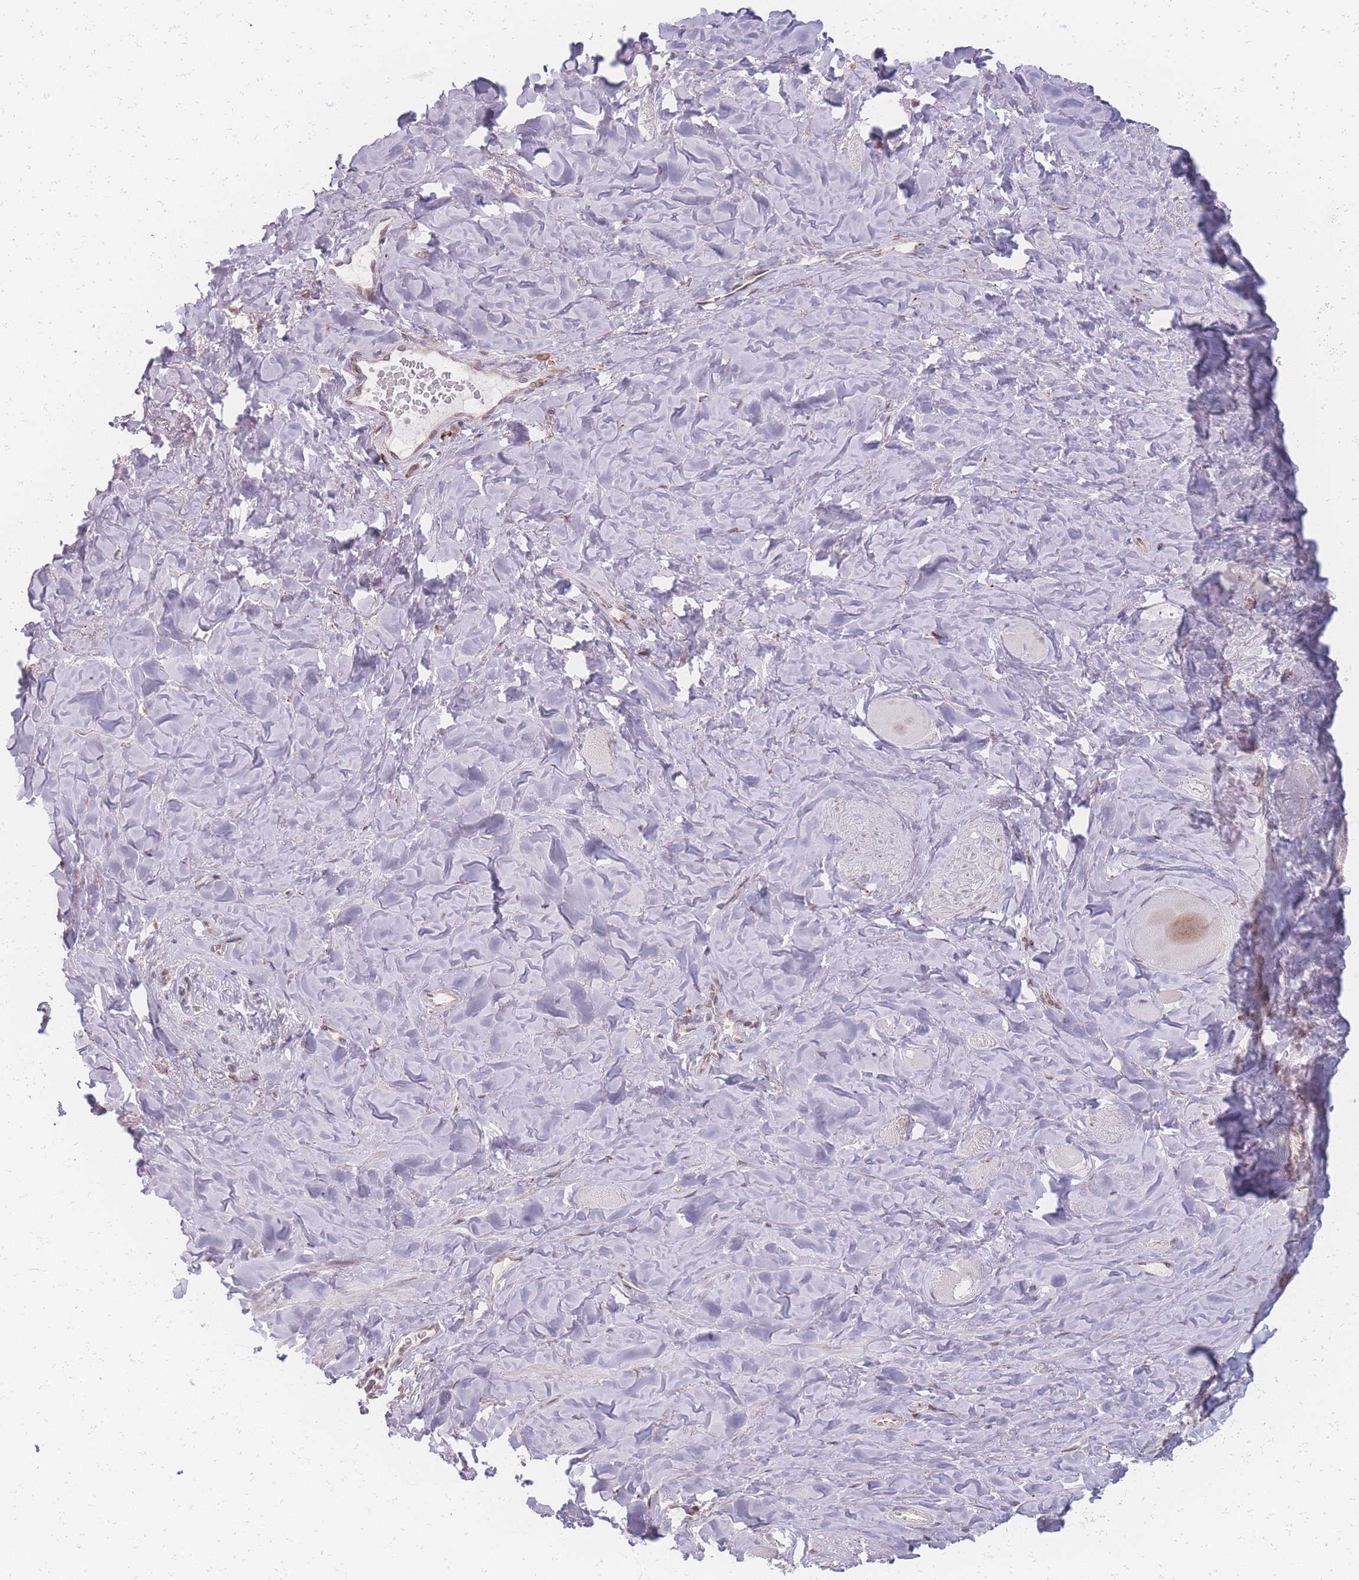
{"staining": {"intensity": "weak", "quantity": "<25%", "location": "nuclear"}, "tissue": "smooth muscle", "cell_type": "Smooth muscle cells", "image_type": "normal", "snomed": [{"axis": "morphology", "description": "Normal tissue, NOS"}, {"axis": "topography", "description": "Smooth muscle"}, {"axis": "topography", "description": "Peripheral nerve tissue"}], "caption": "Smooth muscle cells show no significant protein expression in benign smooth muscle.", "gene": "ZC3H13", "patient": {"sex": "male", "age": 69}}